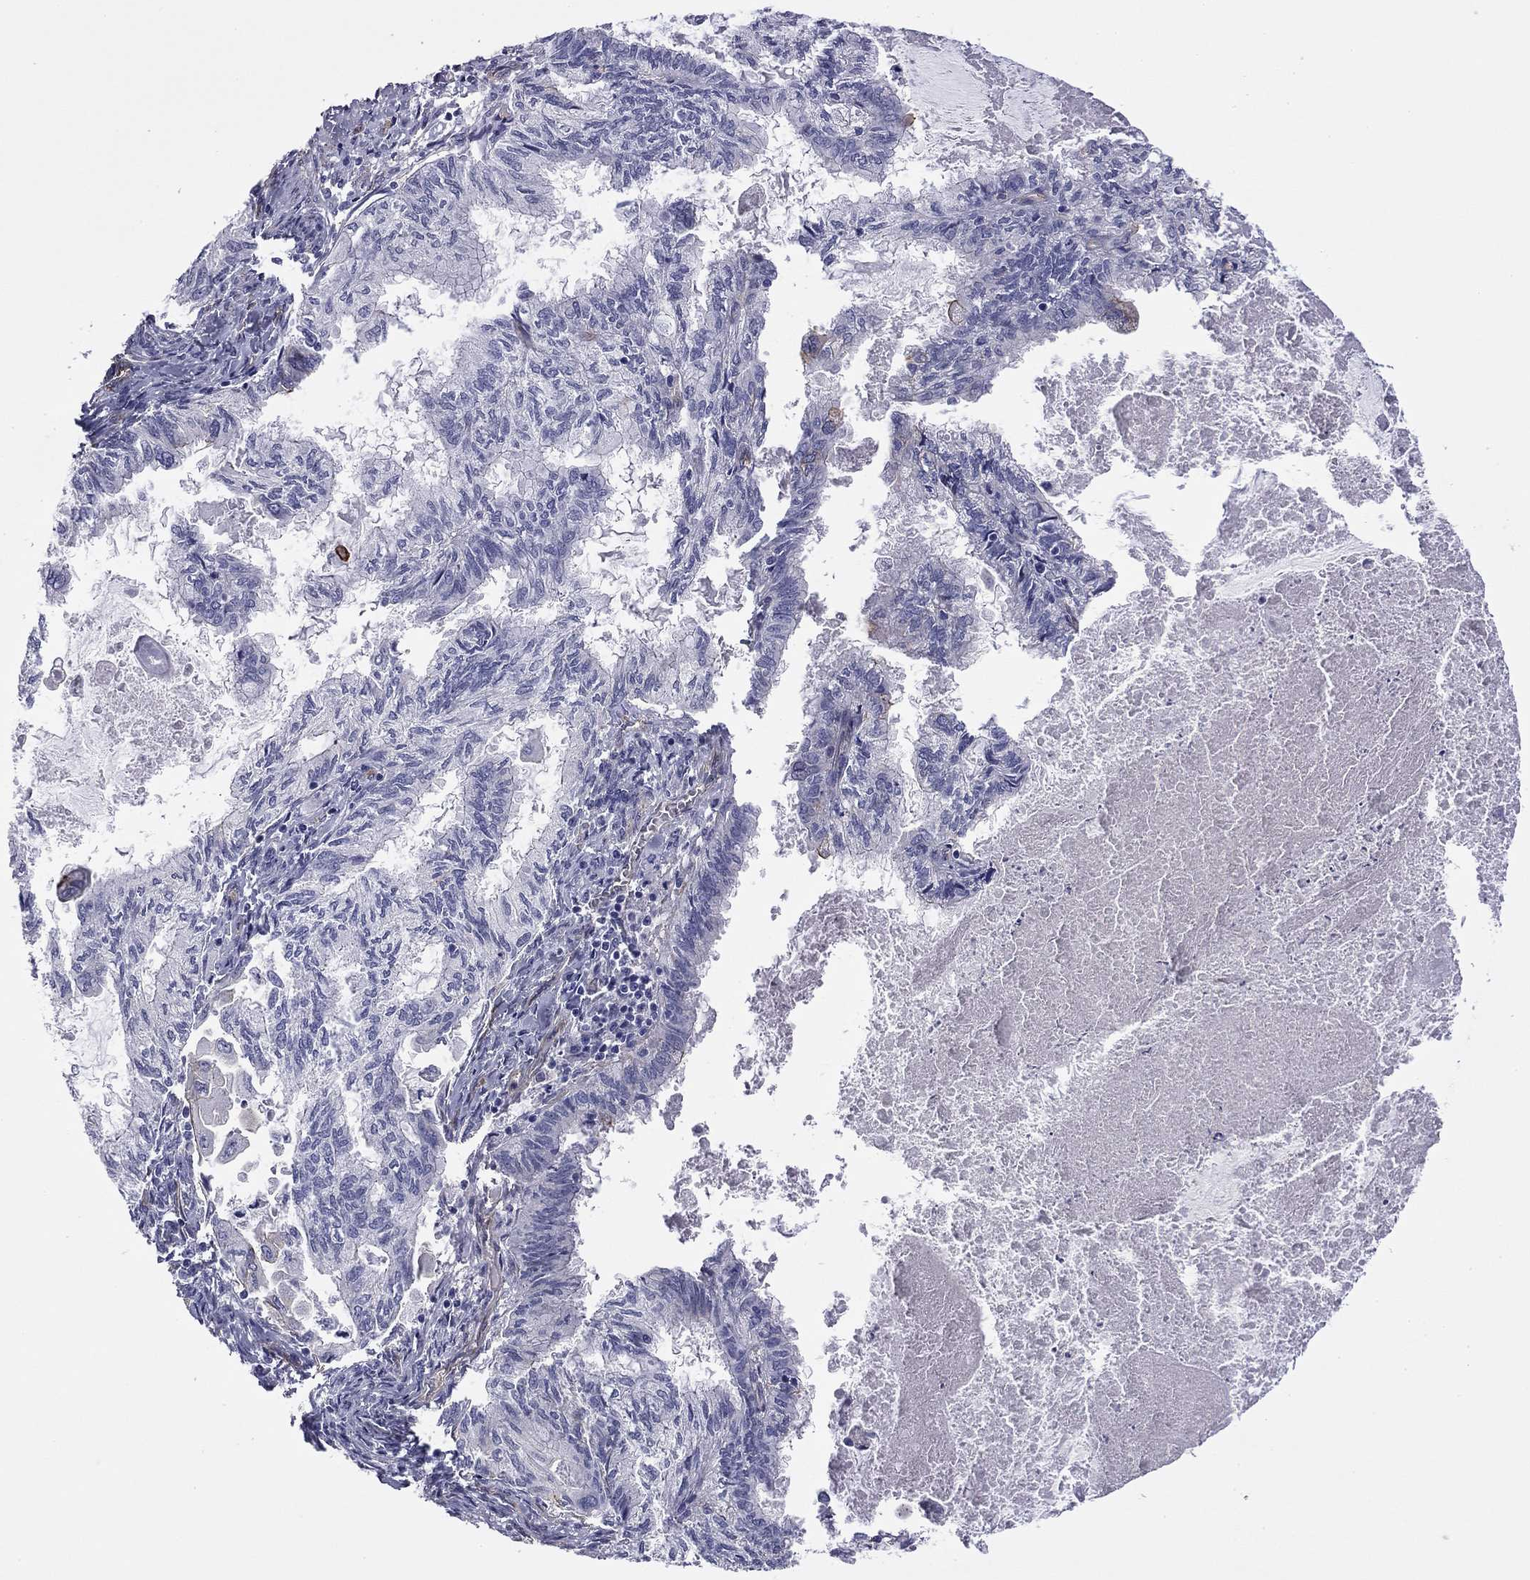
{"staining": {"intensity": "negative", "quantity": "none", "location": "none"}, "tissue": "endometrial cancer", "cell_type": "Tumor cells", "image_type": "cancer", "snomed": [{"axis": "morphology", "description": "Adenocarcinoma, NOS"}, {"axis": "topography", "description": "Endometrium"}], "caption": "Immunohistochemistry (IHC) of human endometrial adenocarcinoma displays no expression in tumor cells.", "gene": "TCHH", "patient": {"sex": "female", "age": 86}}